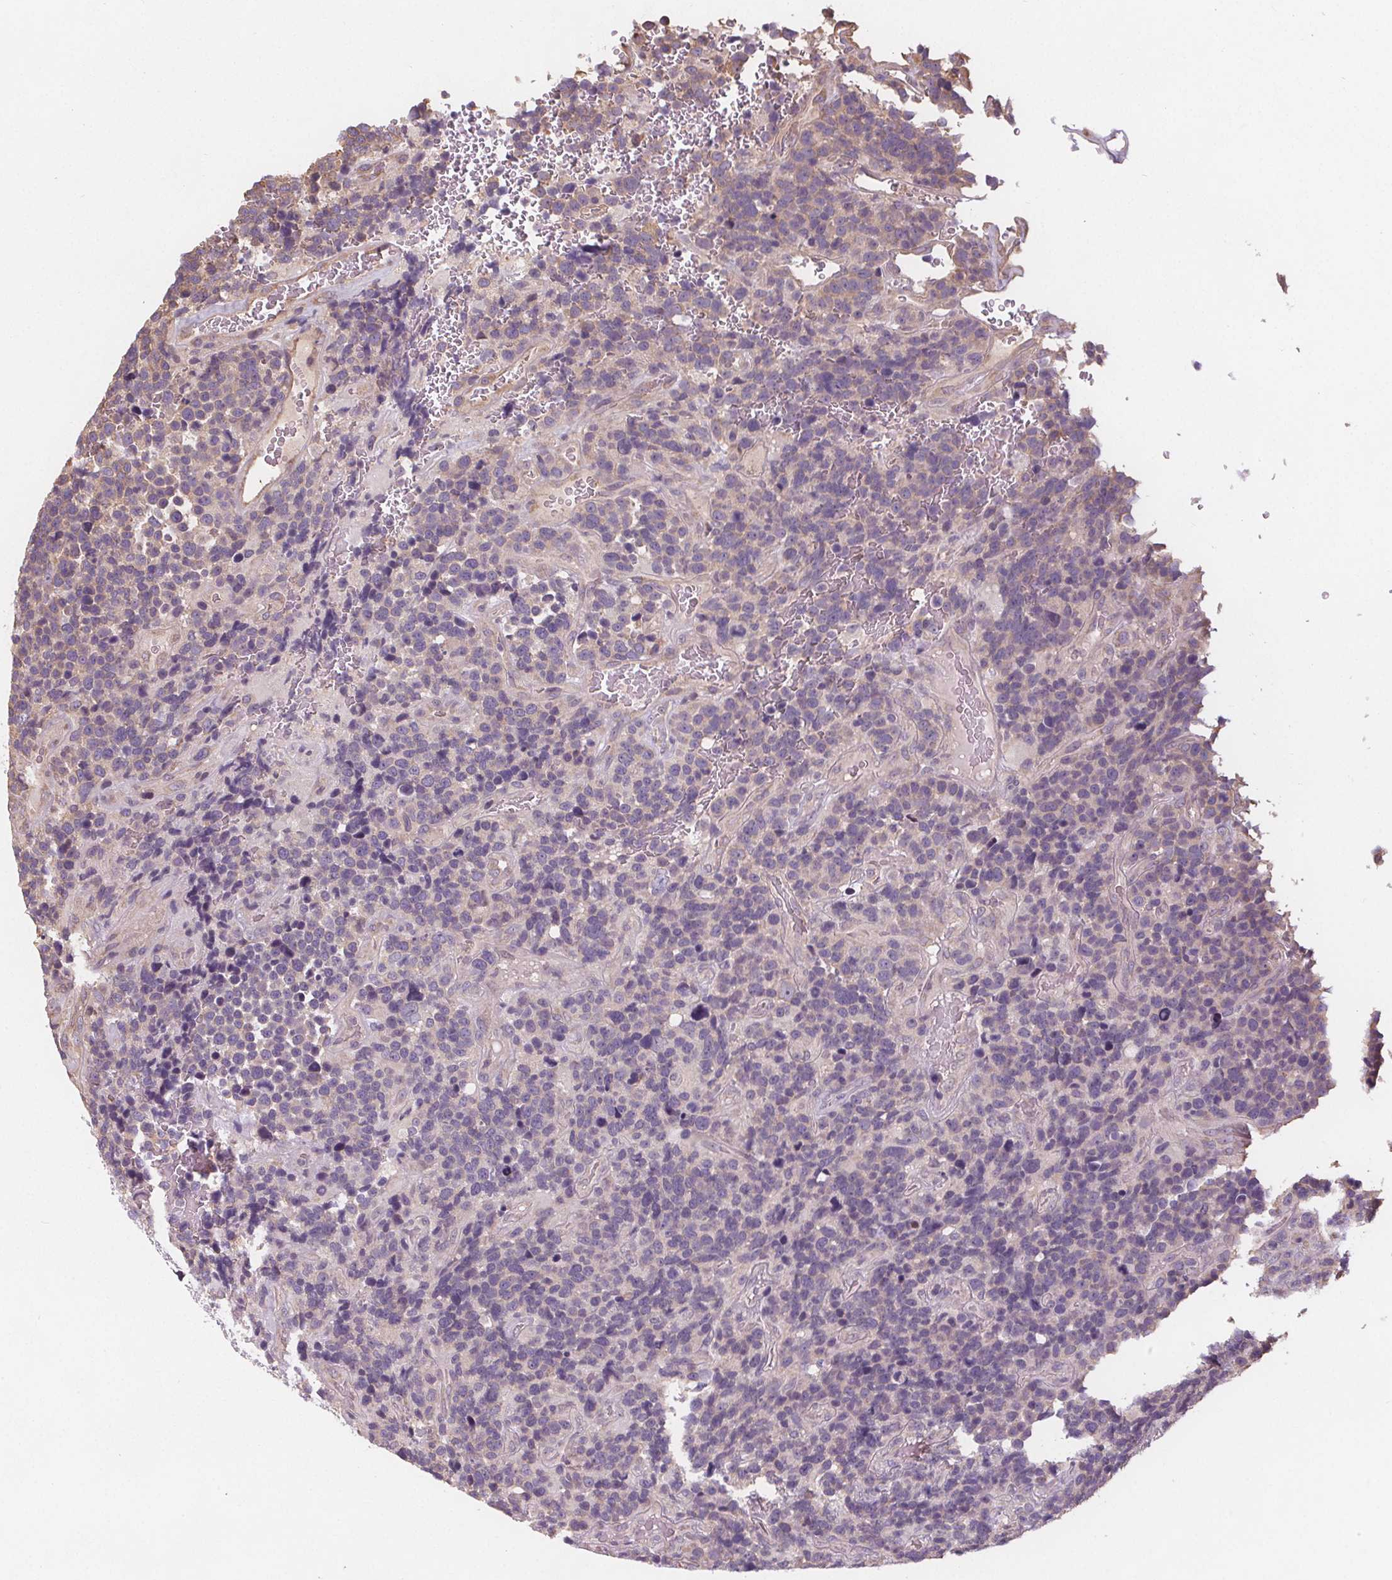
{"staining": {"intensity": "negative", "quantity": "none", "location": "none"}, "tissue": "glioma", "cell_type": "Tumor cells", "image_type": "cancer", "snomed": [{"axis": "morphology", "description": "Glioma, malignant, High grade"}, {"axis": "topography", "description": "Brain"}], "caption": "The histopathology image shows no significant staining in tumor cells of malignant glioma (high-grade). (DAB (3,3'-diaminobenzidine) immunohistochemistry (IHC), high magnification).", "gene": "TMEM80", "patient": {"sex": "male", "age": 33}}